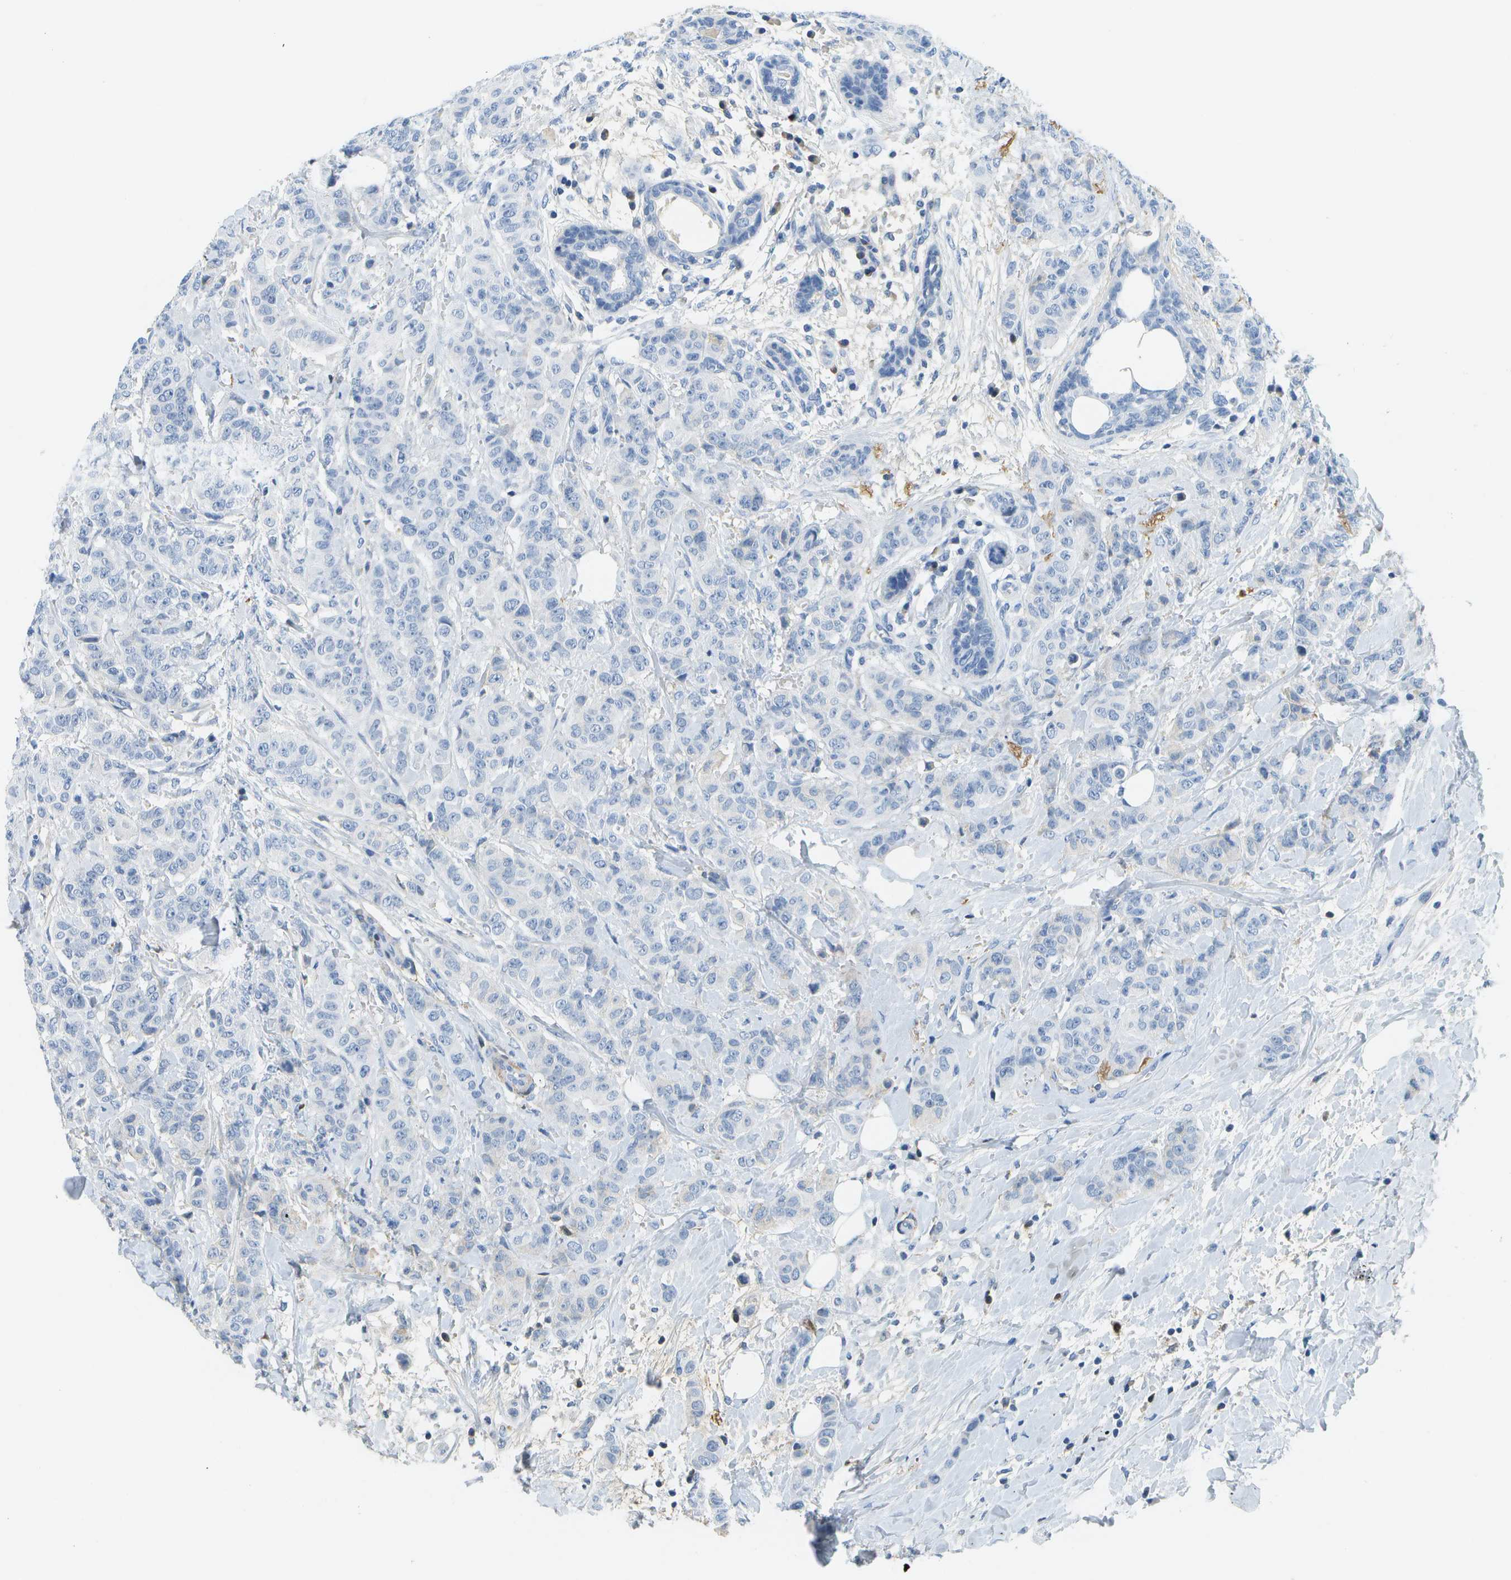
{"staining": {"intensity": "negative", "quantity": "none", "location": "none"}, "tissue": "breast cancer", "cell_type": "Tumor cells", "image_type": "cancer", "snomed": [{"axis": "morphology", "description": "Normal tissue, NOS"}, {"axis": "morphology", "description": "Duct carcinoma"}, {"axis": "topography", "description": "Breast"}], "caption": "A high-resolution photomicrograph shows IHC staining of breast cancer (intraductal carcinoma), which demonstrates no significant positivity in tumor cells.", "gene": "SERPINA1", "patient": {"sex": "female", "age": 40}}